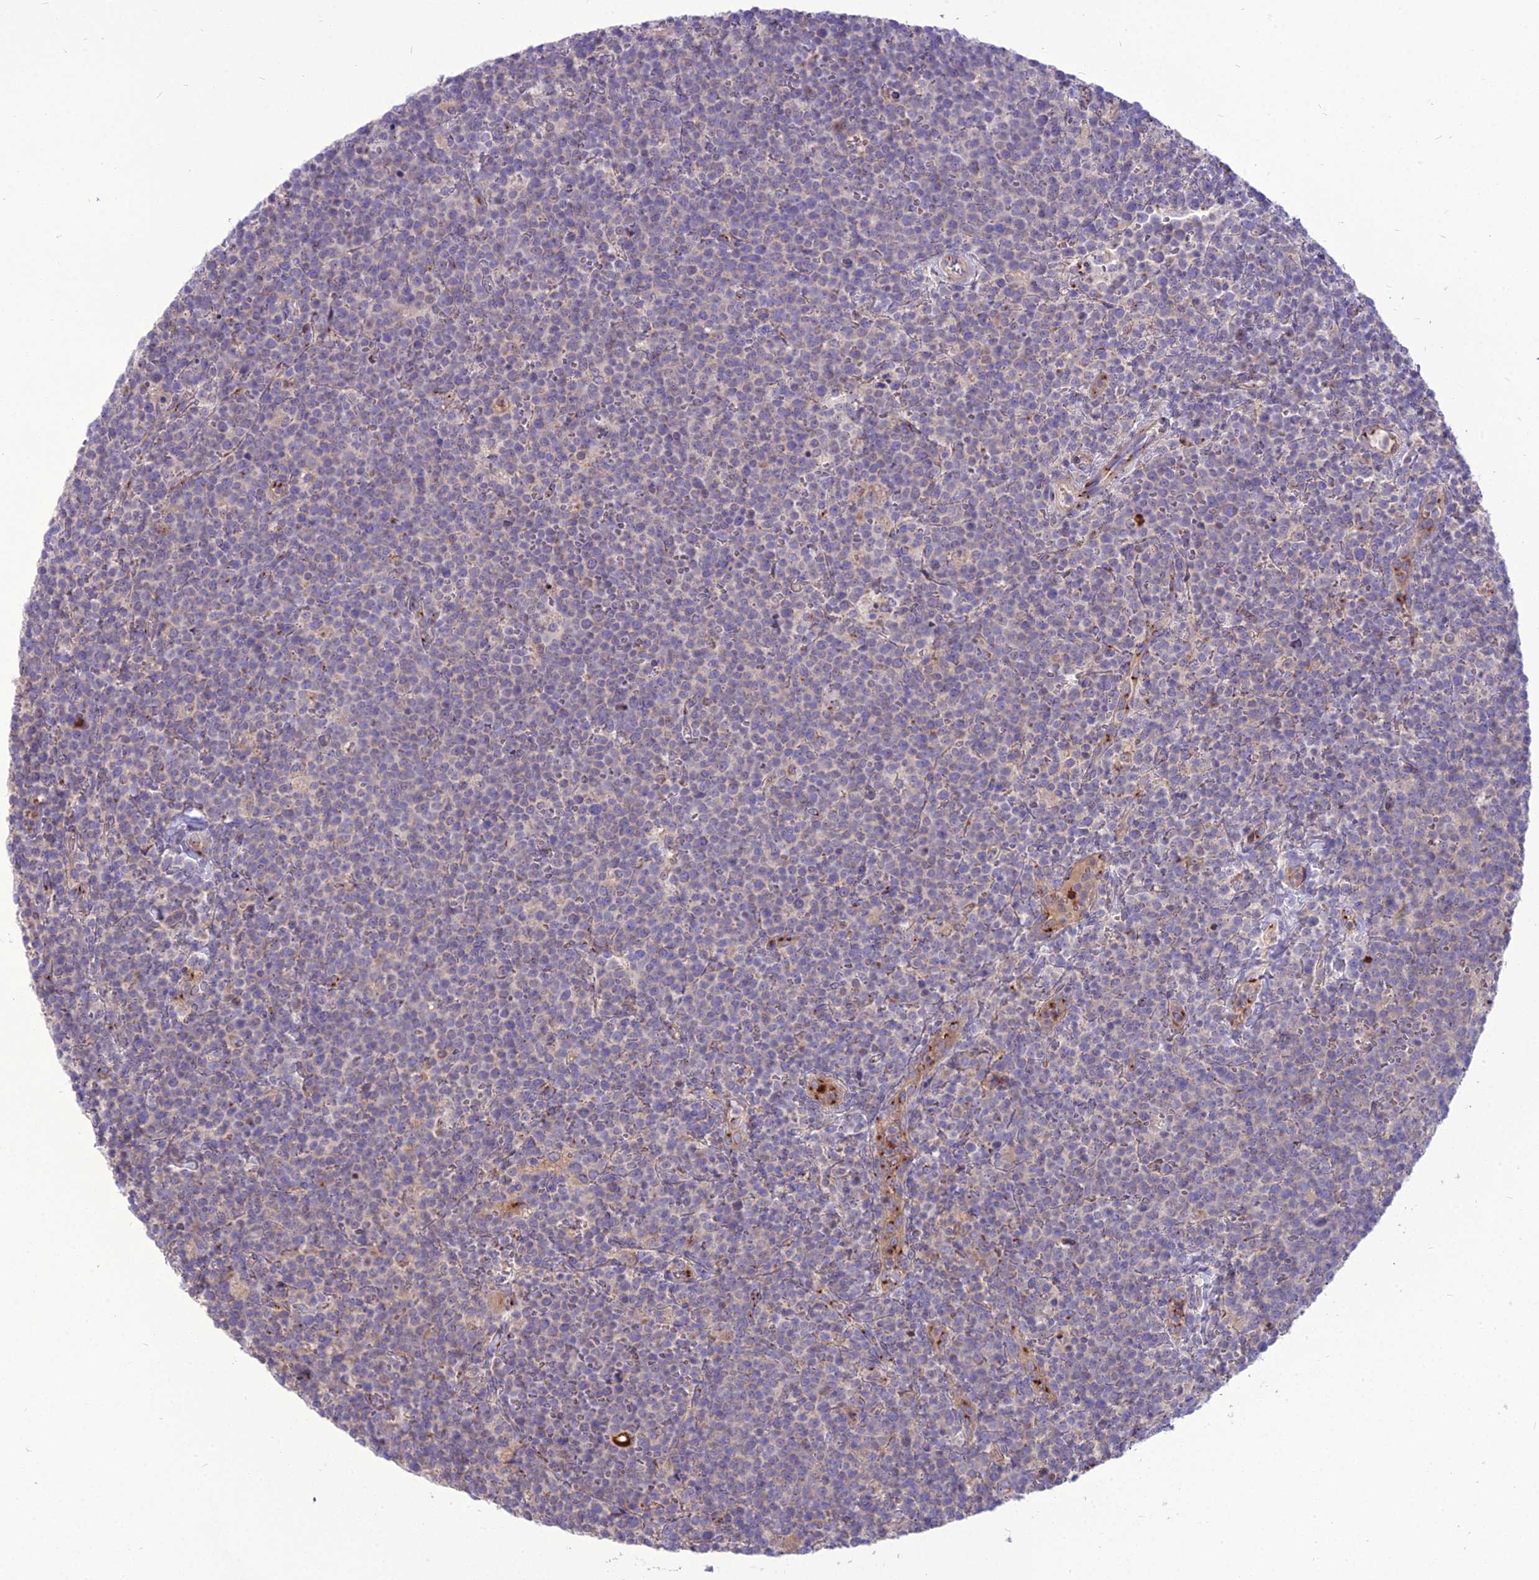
{"staining": {"intensity": "negative", "quantity": "none", "location": "none"}, "tissue": "lymphoma", "cell_type": "Tumor cells", "image_type": "cancer", "snomed": [{"axis": "morphology", "description": "Malignant lymphoma, non-Hodgkin's type, High grade"}, {"axis": "topography", "description": "Lymph node"}], "caption": "Lymphoma stained for a protein using immunohistochemistry (IHC) demonstrates no staining tumor cells.", "gene": "SPRYD7", "patient": {"sex": "male", "age": 61}}